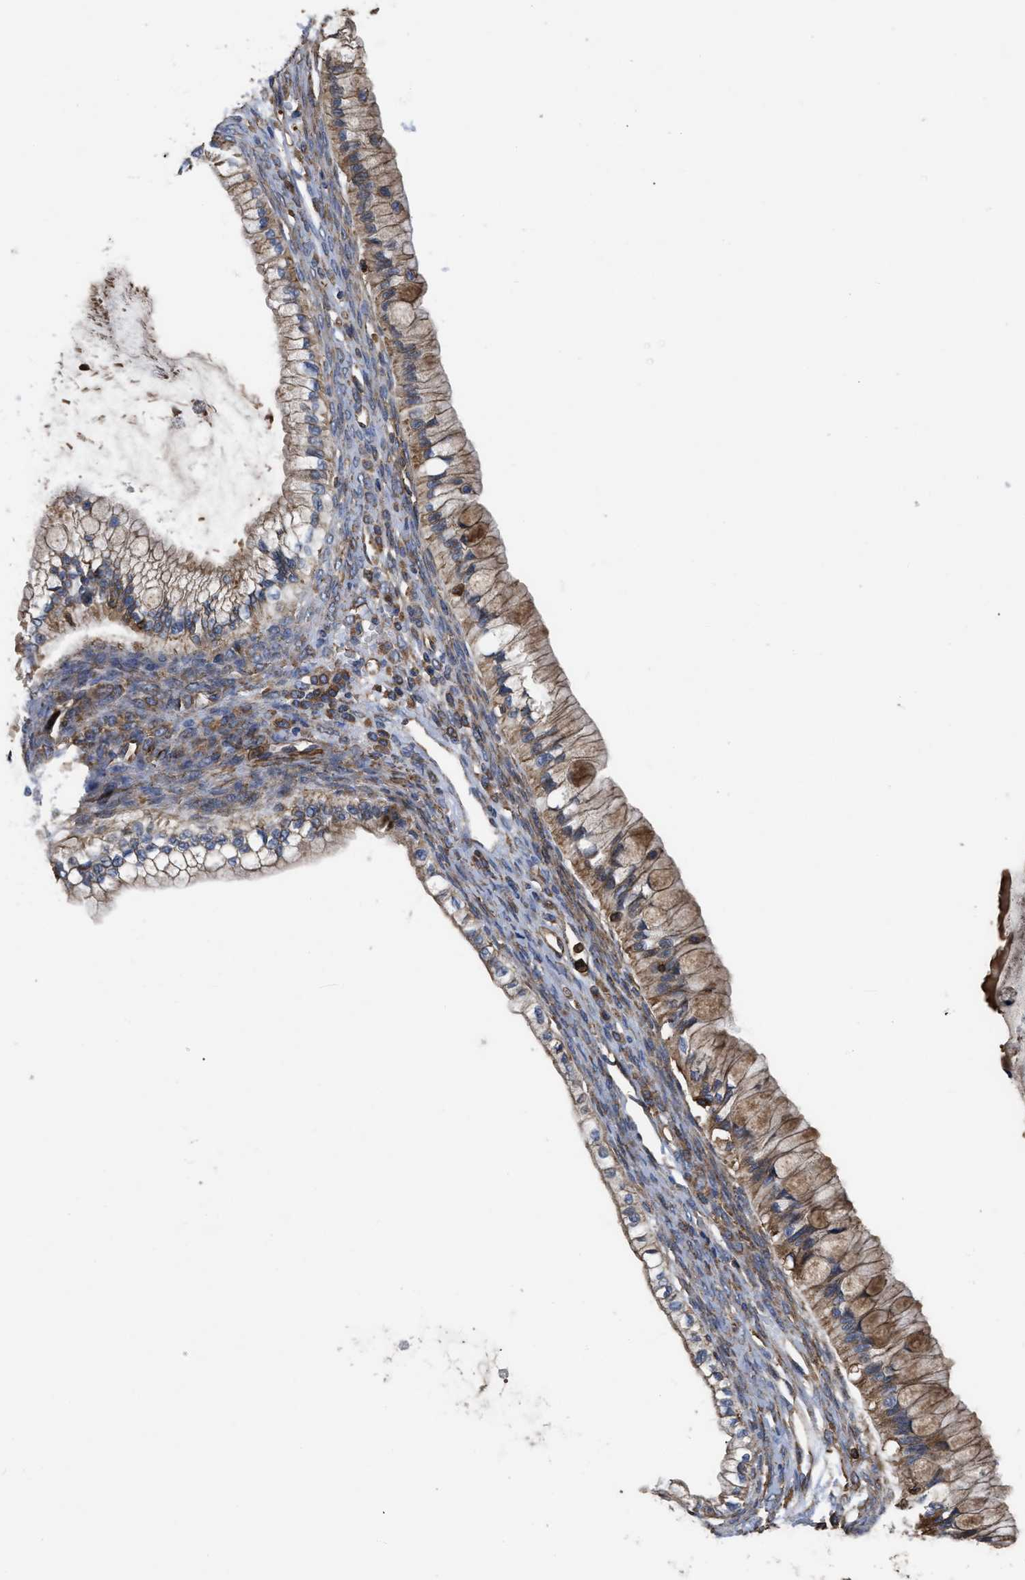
{"staining": {"intensity": "moderate", "quantity": ">75%", "location": "cytoplasmic/membranous"}, "tissue": "ovarian cancer", "cell_type": "Tumor cells", "image_type": "cancer", "snomed": [{"axis": "morphology", "description": "Cystadenocarcinoma, mucinous, NOS"}, {"axis": "topography", "description": "Ovary"}], "caption": "Immunohistochemistry (IHC) histopathology image of mucinous cystadenocarcinoma (ovarian) stained for a protein (brown), which displays medium levels of moderate cytoplasmic/membranous positivity in approximately >75% of tumor cells.", "gene": "SCUBE2", "patient": {"sex": "female", "age": 57}}